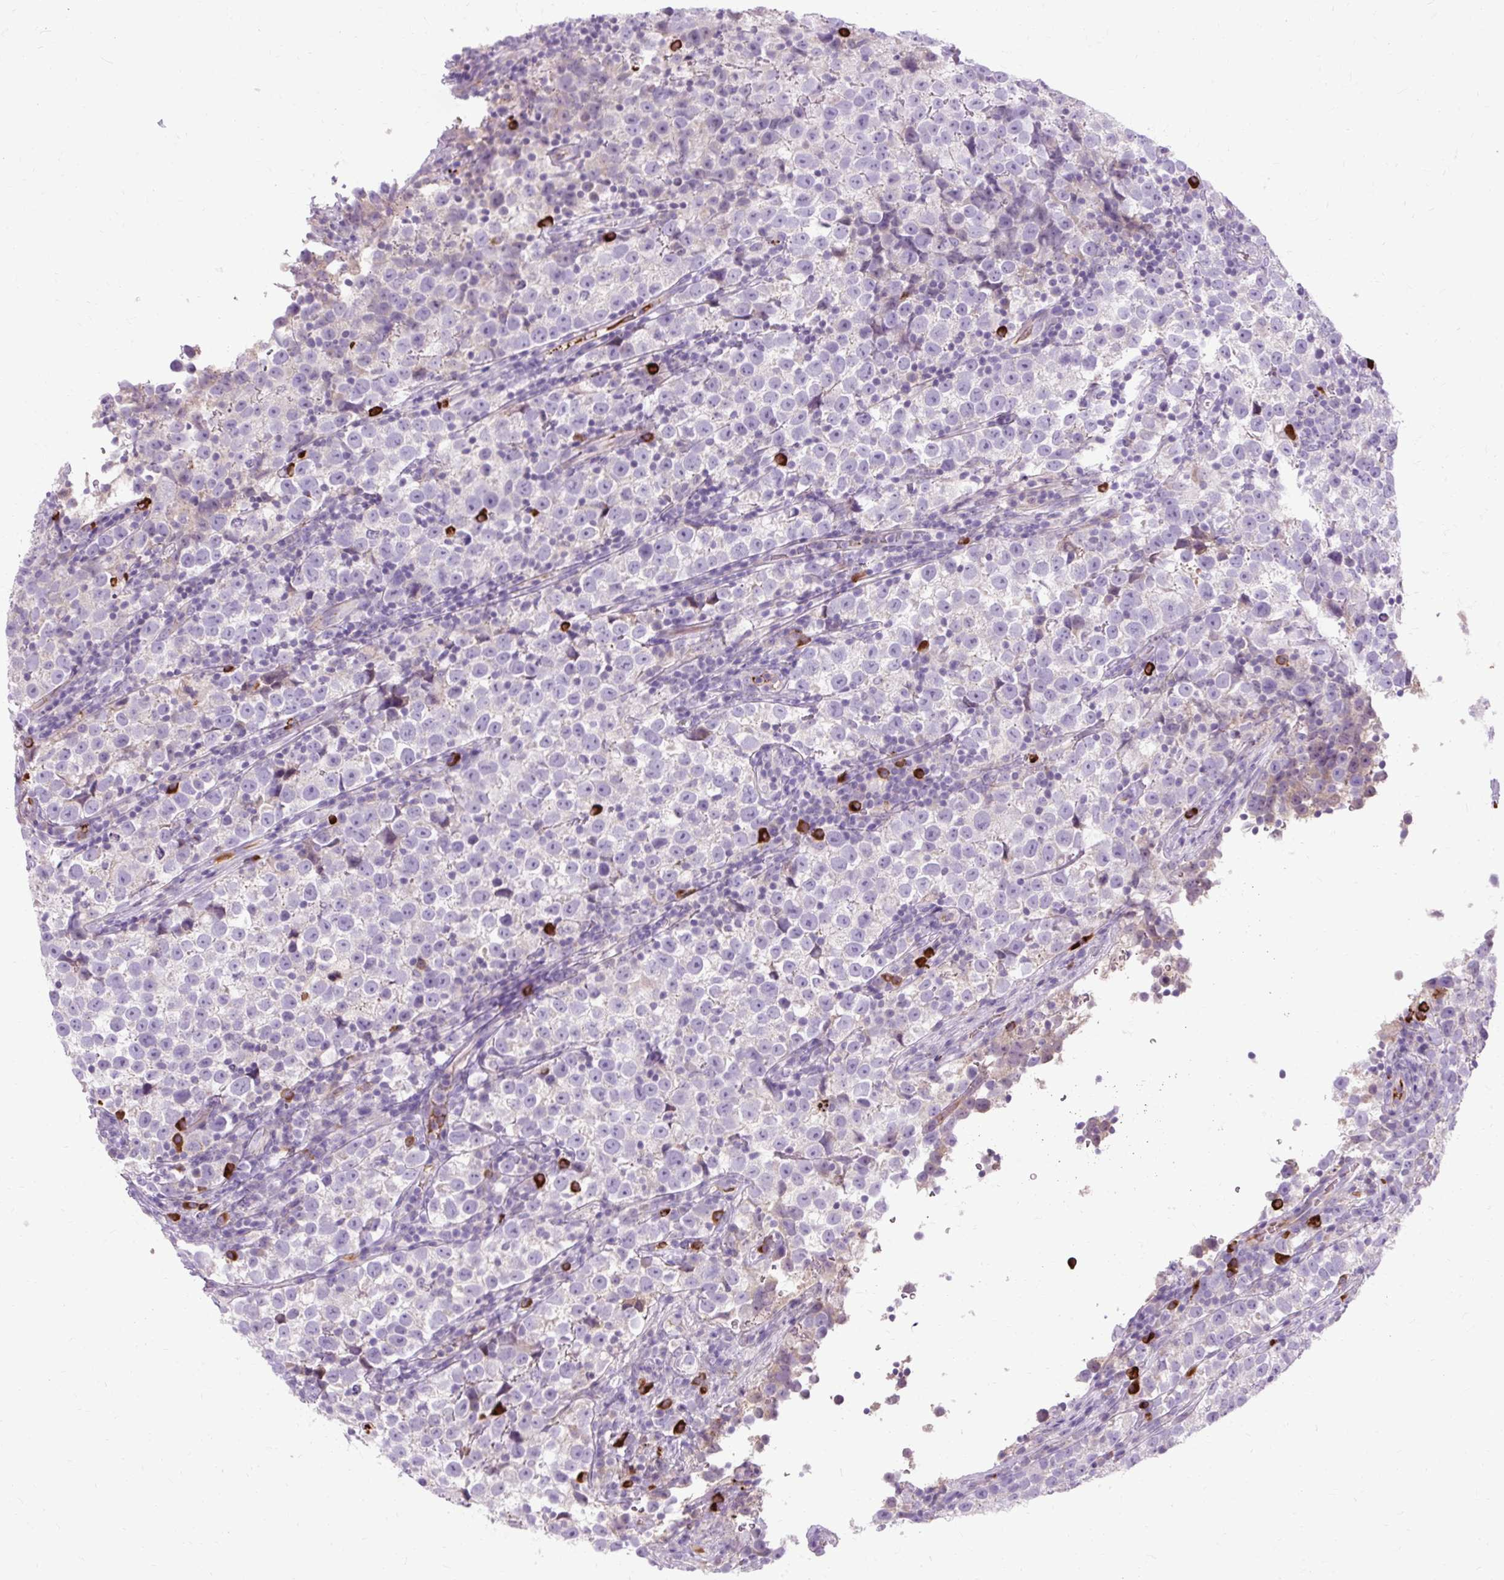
{"staining": {"intensity": "negative", "quantity": "none", "location": "none"}, "tissue": "testis cancer", "cell_type": "Tumor cells", "image_type": "cancer", "snomed": [{"axis": "morphology", "description": "Normal tissue, NOS"}, {"axis": "morphology", "description": "Seminoma, NOS"}, {"axis": "topography", "description": "Testis"}], "caption": "Histopathology image shows no protein positivity in tumor cells of testis seminoma tissue.", "gene": "ARRDC2", "patient": {"sex": "male", "age": 43}}